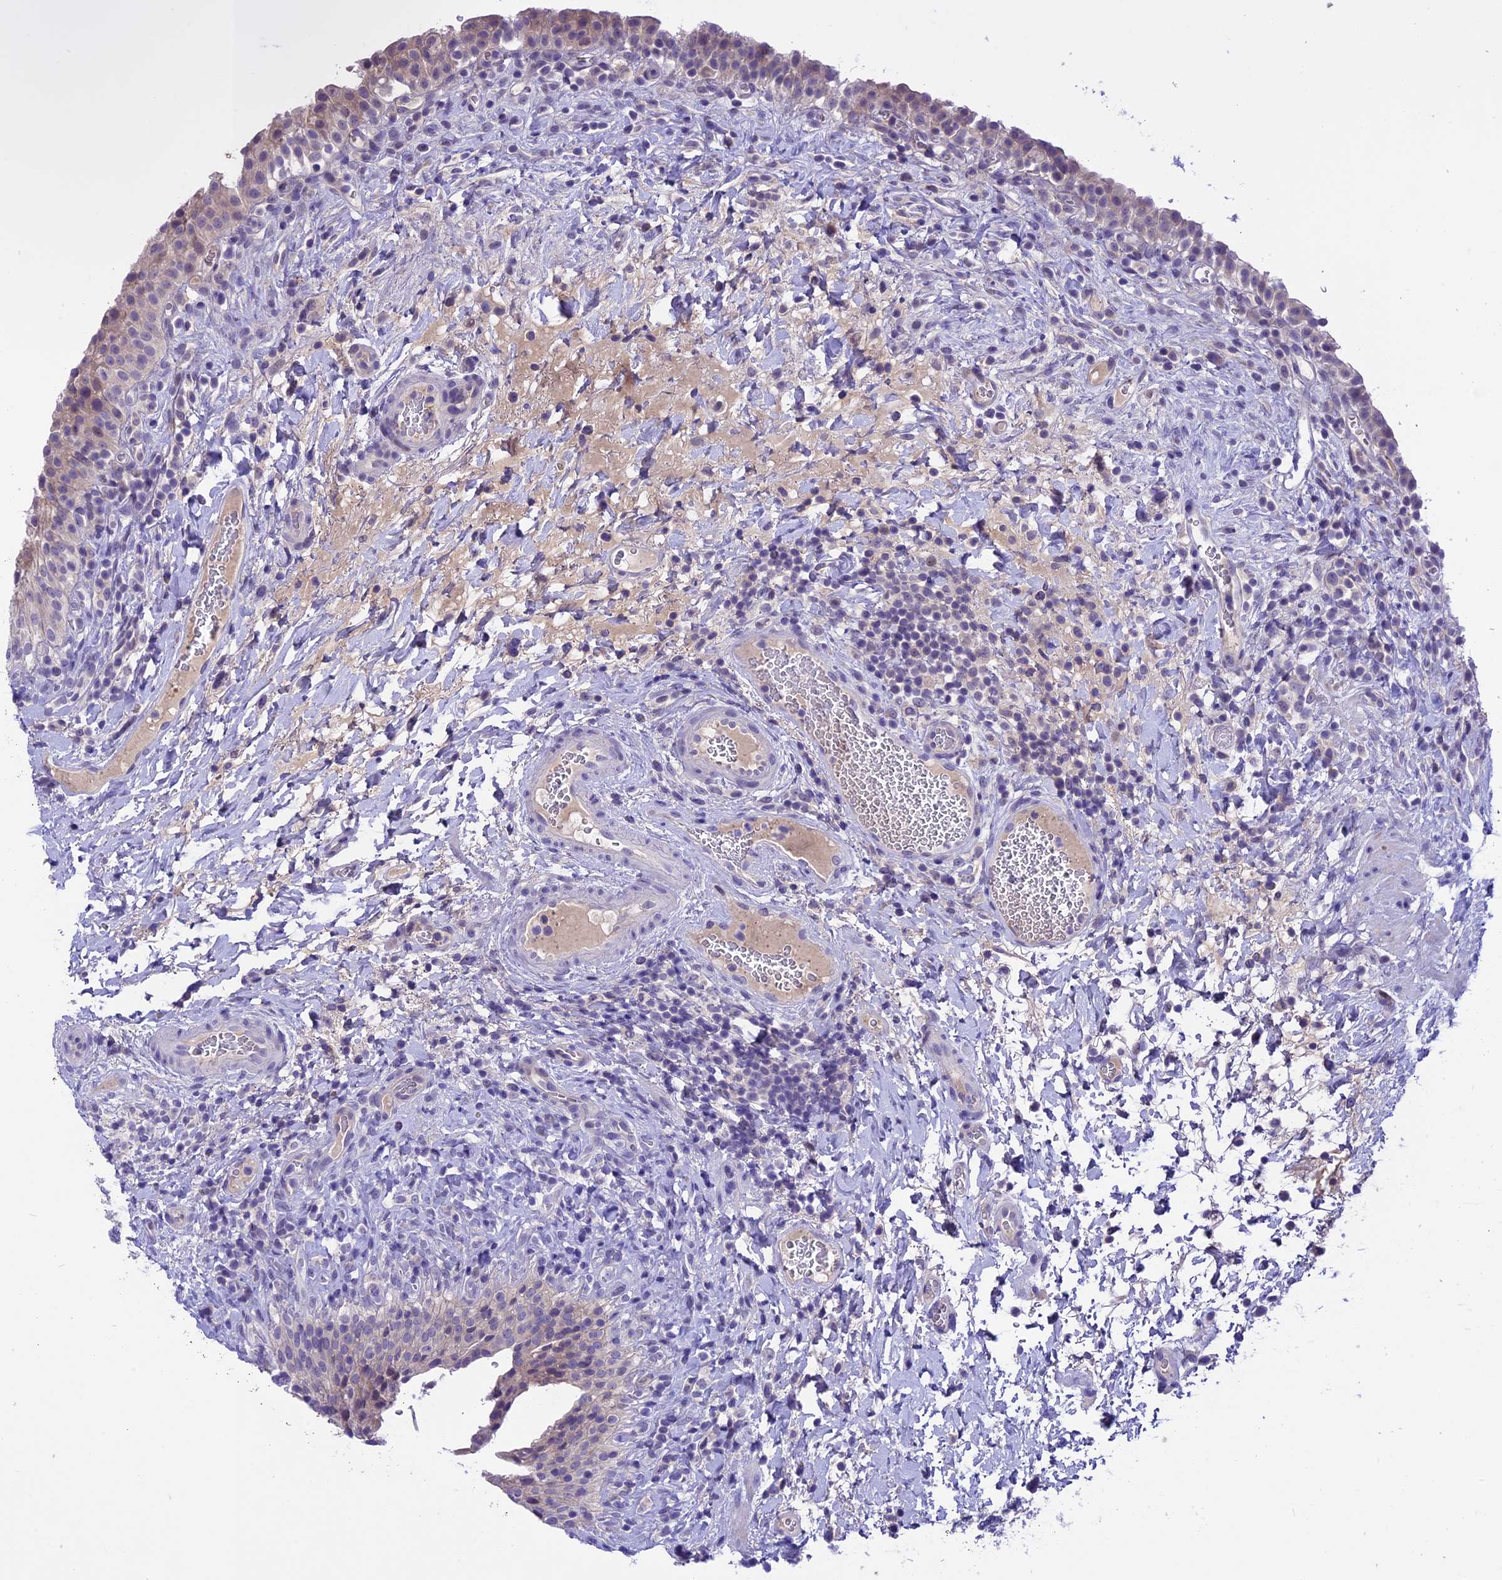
{"staining": {"intensity": "moderate", "quantity": "<25%", "location": "cytoplasmic/membranous"}, "tissue": "urinary bladder", "cell_type": "Urothelial cells", "image_type": "normal", "snomed": [{"axis": "morphology", "description": "Normal tissue, NOS"}, {"axis": "morphology", "description": "Inflammation, NOS"}, {"axis": "topography", "description": "Urinary bladder"}], "caption": "Normal urinary bladder was stained to show a protein in brown. There is low levels of moderate cytoplasmic/membranous expression in approximately <25% of urothelial cells. The staining is performed using DAB brown chromogen to label protein expression. The nuclei are counter-stained blue using hematoxylin.", "gene": "XKR7", "patient": {"sex": "male", "age": 64}}